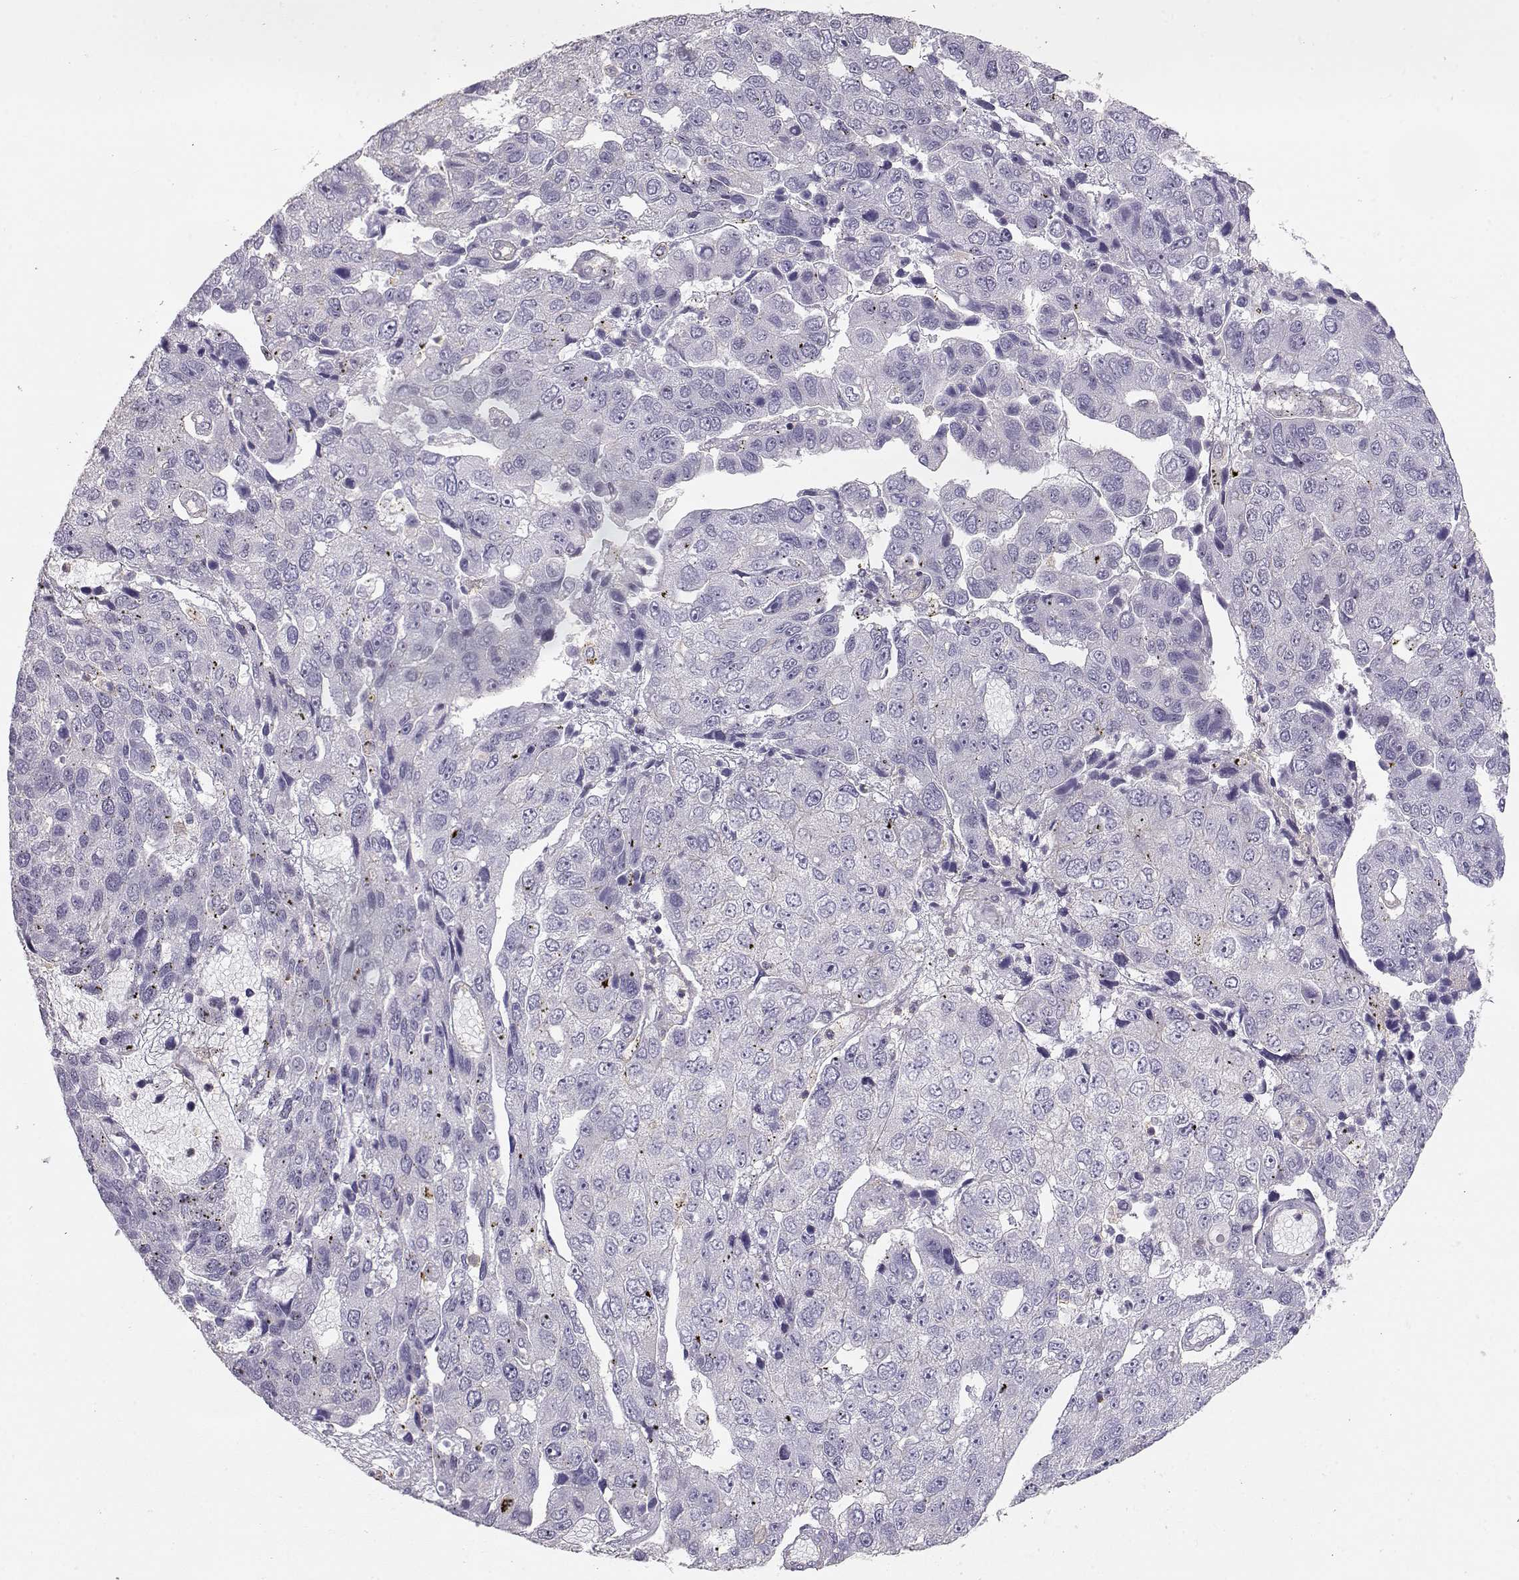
{"staining": {"intensity": "negative", "quantity": "none", "location": "none"}, "tissue": "pancreatic cancer", "cell_type": "Tumor cells", "image_type": "cancer", "snomed": [{"axis": "morphology", "description": "Adenocarcinoma, NOS"}, {"axis": "topography", "description": "Pancreas"}], "caption": "This is a image of IHC staining of pancreatic cancer, which shows no expression in tumor cells.", "gene": "DAPL1", "patient": {"sex": "female", "age": 61}}